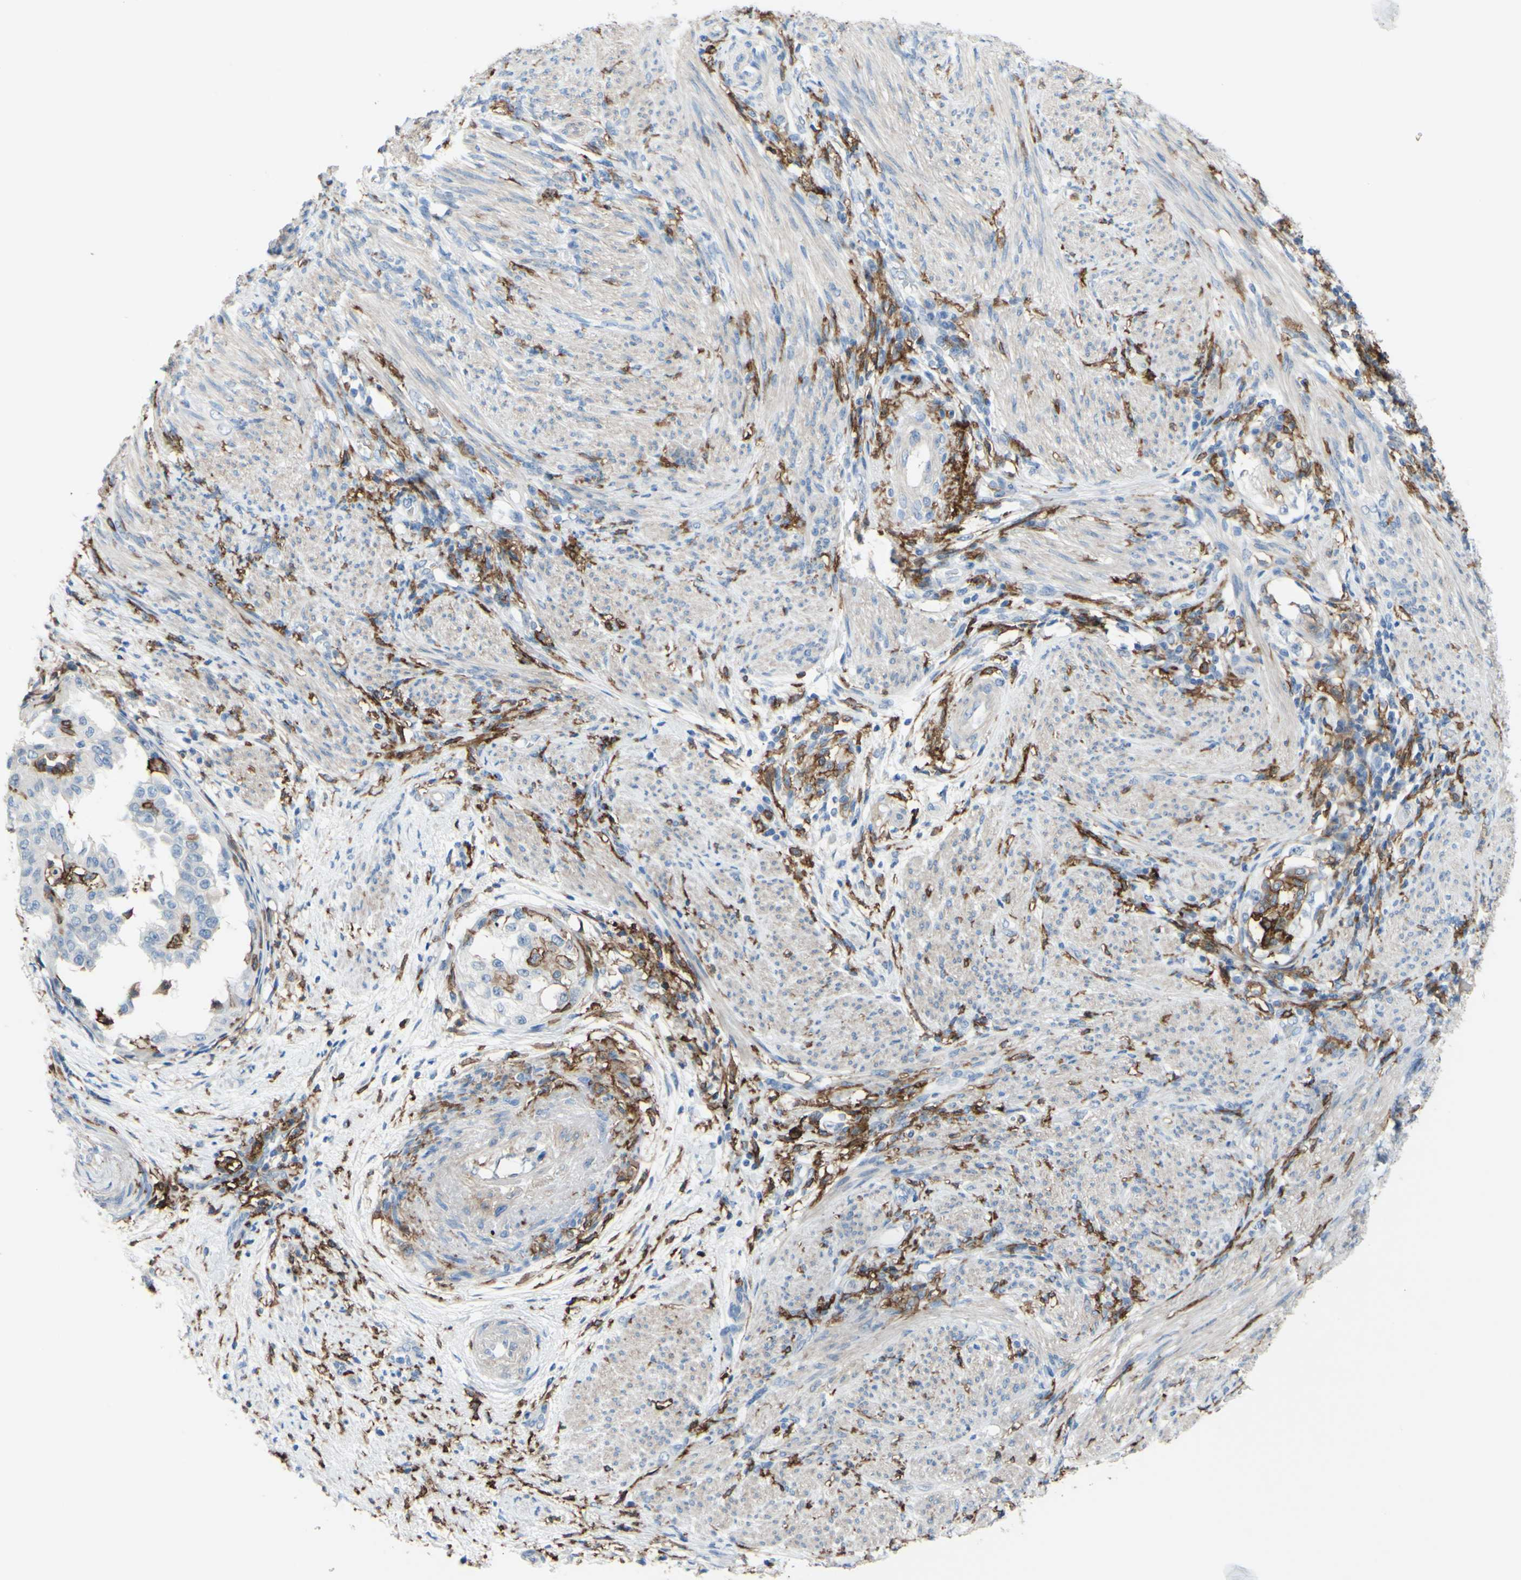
{"staining": {"intensity": "negative", "quantity": "none", "location": "none"}, "tissue": "endometrial cancer", "cell_type": "Tumor cells", "image_type": "cancer", "snomed": [{"axis": "morphology", "description": "Adenocarcinoma, NOS"}, {"axis": "topography", "description": "Endometrium"}], "caption": "Histopathology image shows no significant protein staining in tumor cells of adenocarcinoma (endometrial).", "gene": "FCGR2A", "patient": {"sex": "female", "age": 85}}